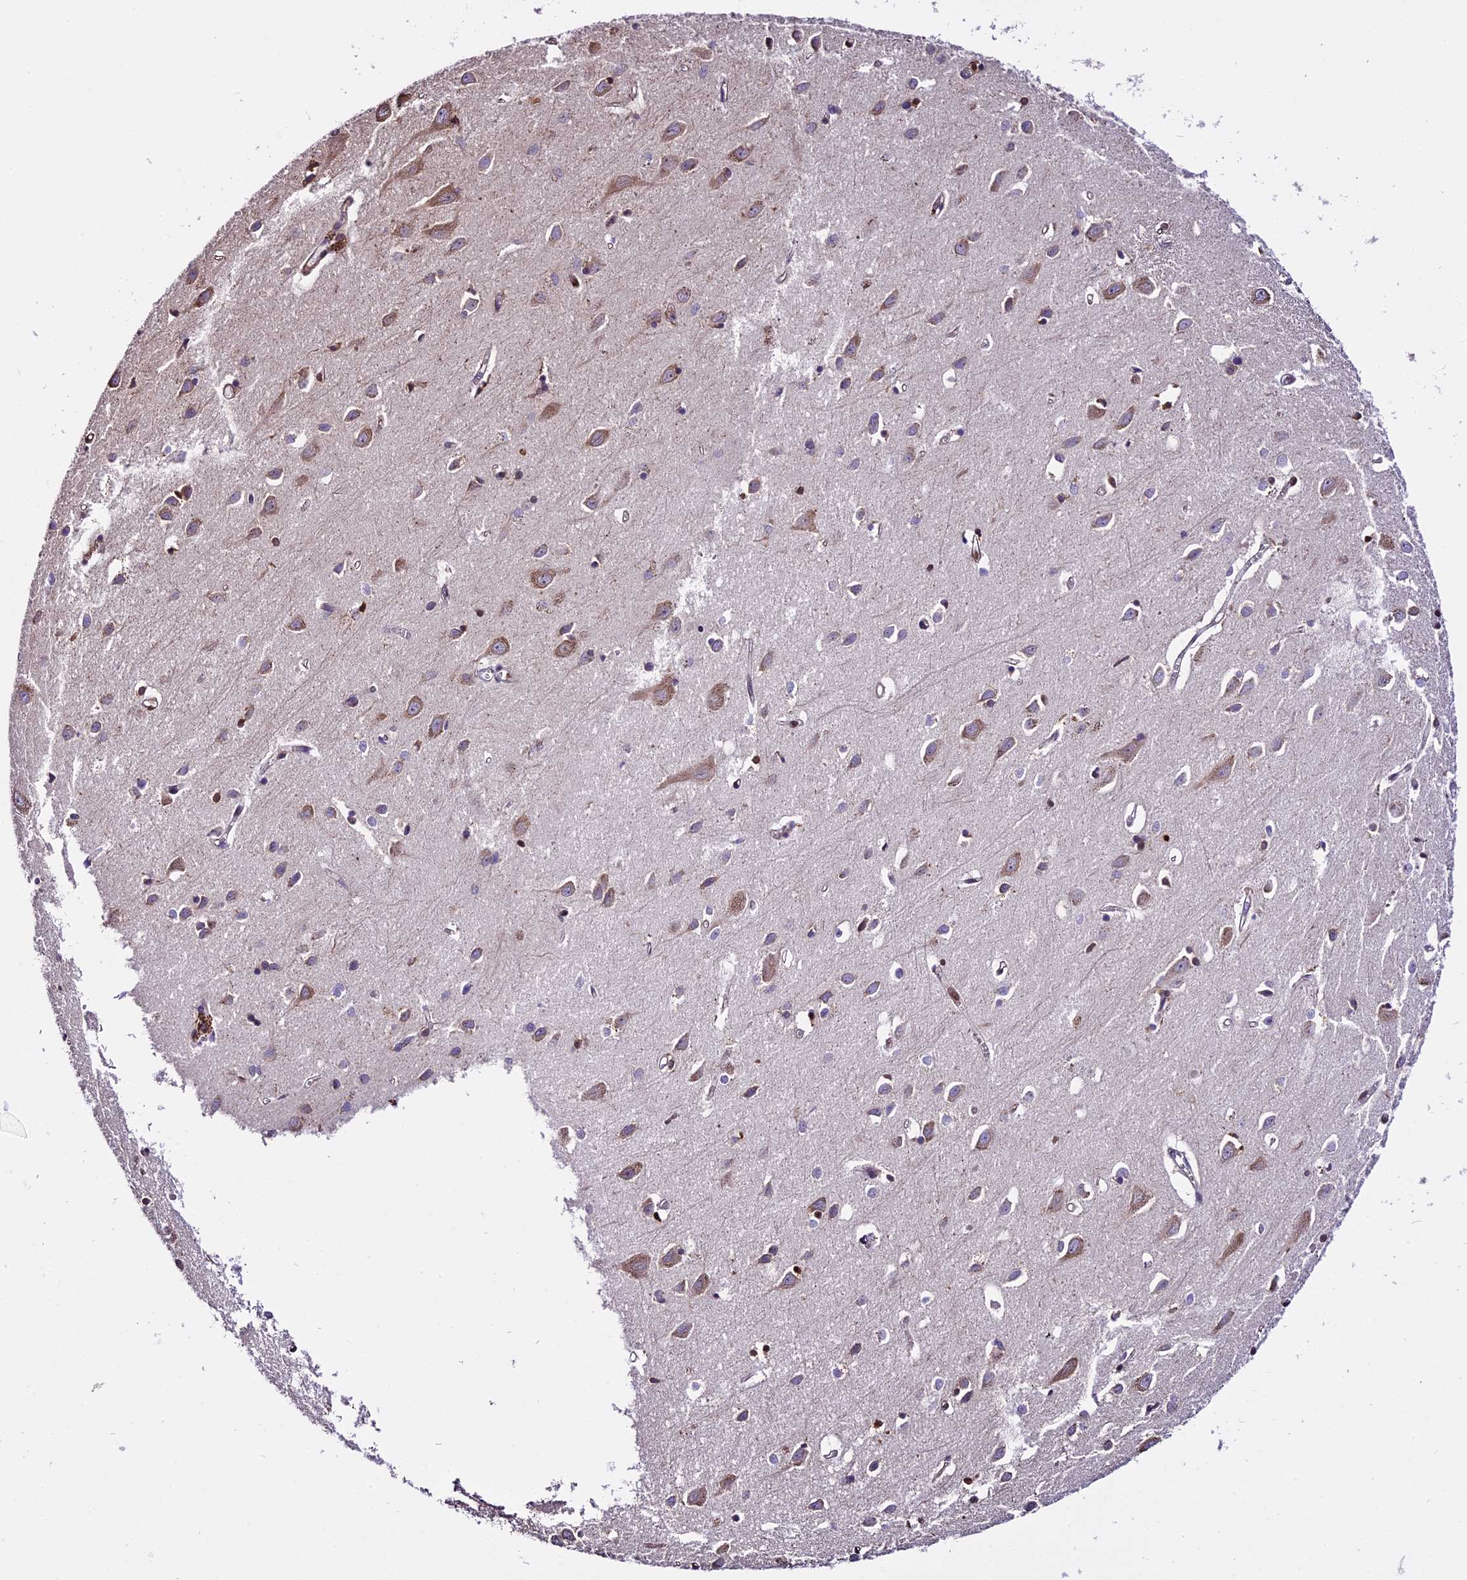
{"staining": {"intensity": "weak", "quantity": "25%-75%", "location": "cytoplasmic/membranous"}, "tissue": "cerebral cortex", "cell_type": "Endothelial cells", "image_type": "normal", "snomed": [{"axis": "morphology", "description": "Normal tissue, NOS"}, {"axis": "topography", "description": "Cerebral cortex"}], "caption": "Human cerebral cortex stained for a protein (brown) displays weak cytoplasmic/membranous positive positivity in approximately 25%-75% of endothelial cells.", "gene": "HERPUD1", "patient": {"sex": "female", "age": 64}}